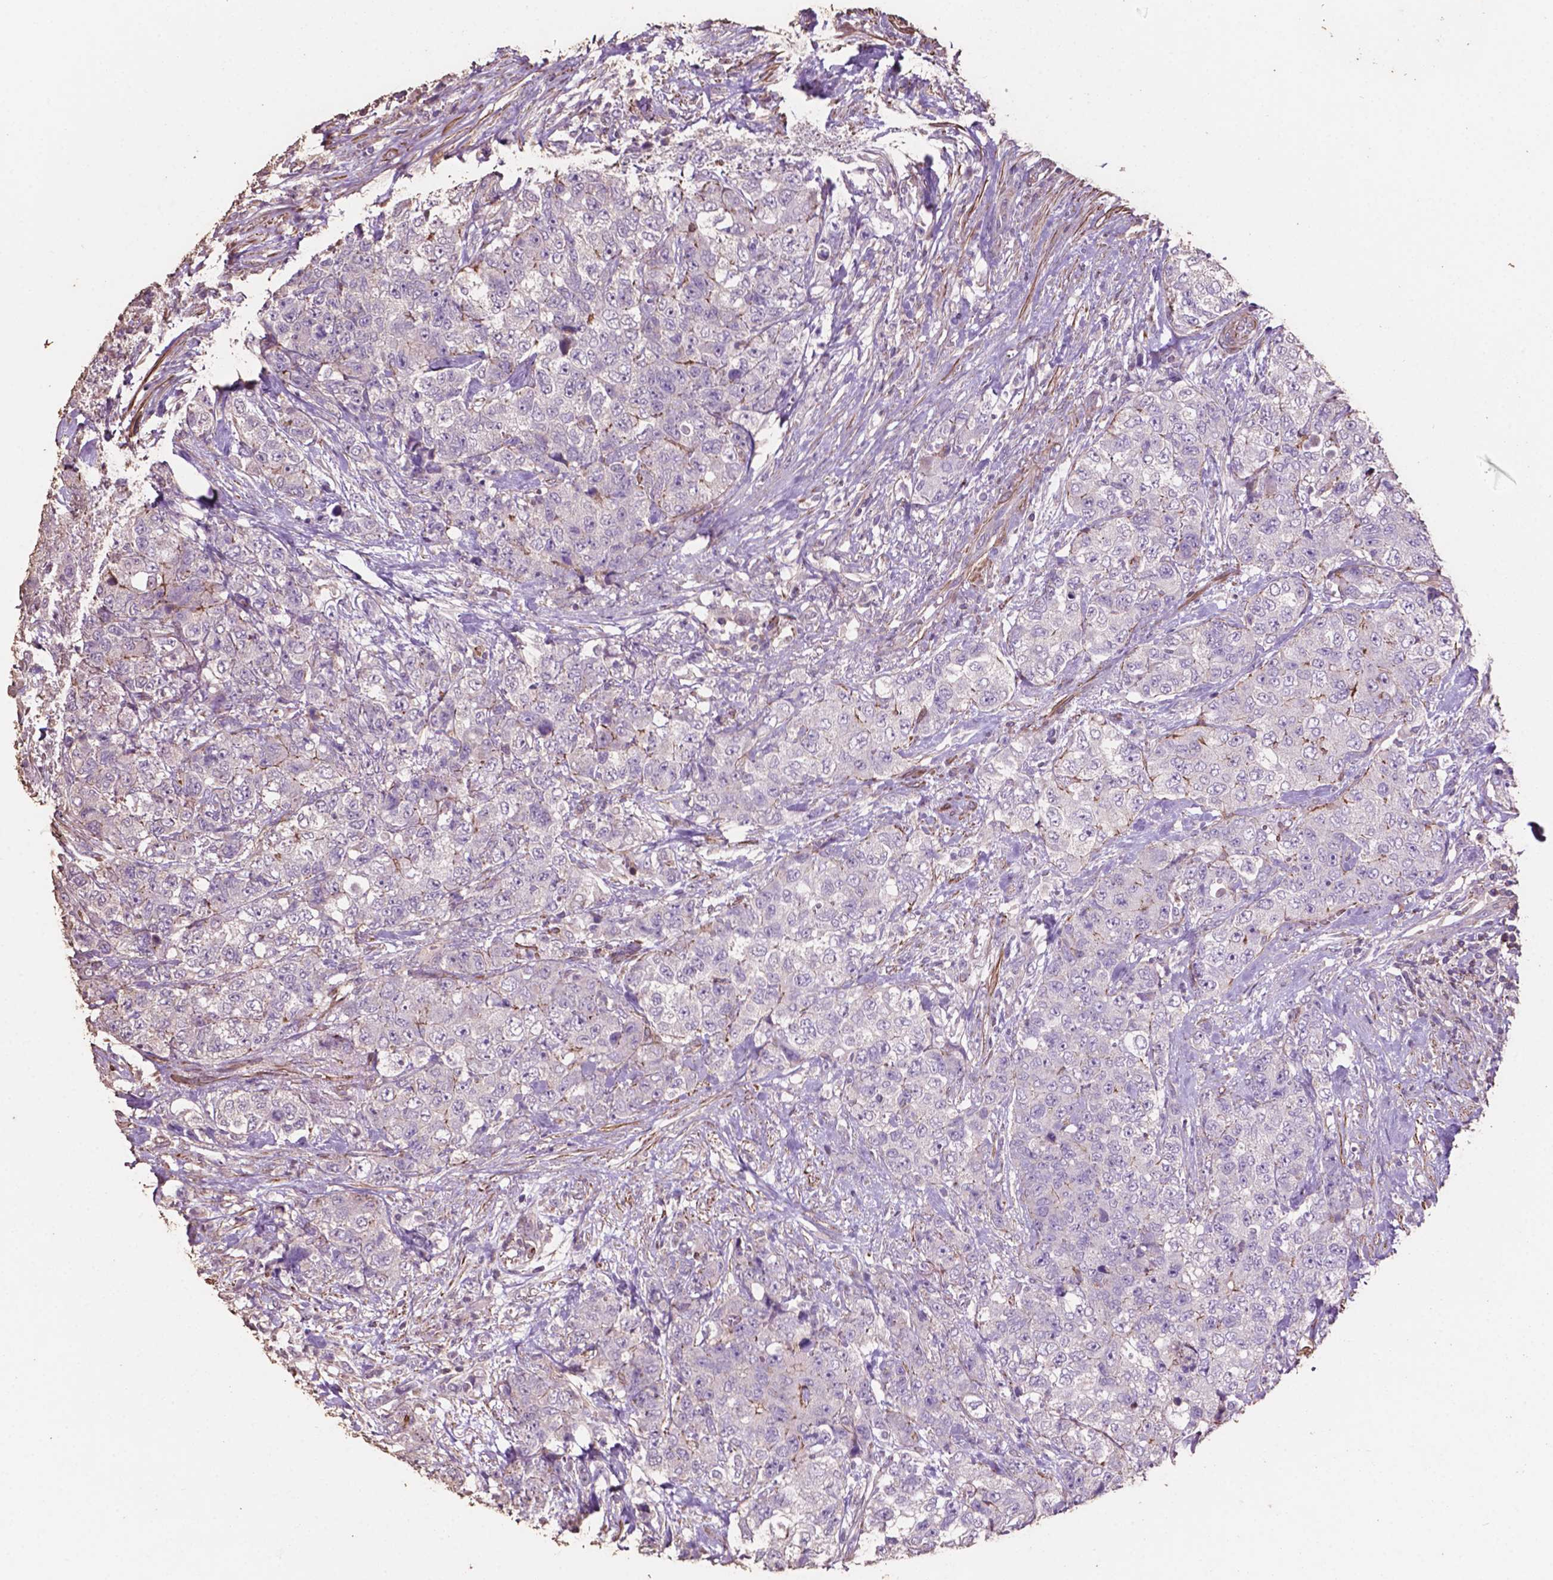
{"staining": {"intensity": "negative", "quantity": "none", "location": "none"}, "tissue": "urothelial cancer", "cell_type": "Tumor cells", "image_type": "cancer", "snomed": [{"axis": "morphology", "description": "Urothelial carcinoma, High grade"}, {"axis": "topography", "description": "Urinary bladder"}], "caption": "Immunohistochemistry (IHC) of human high-grade urothelial carcinoma displays no expression in tumor cells.", "gene": "COMMD4", "patient": {"sex": "female", "age": 78}}